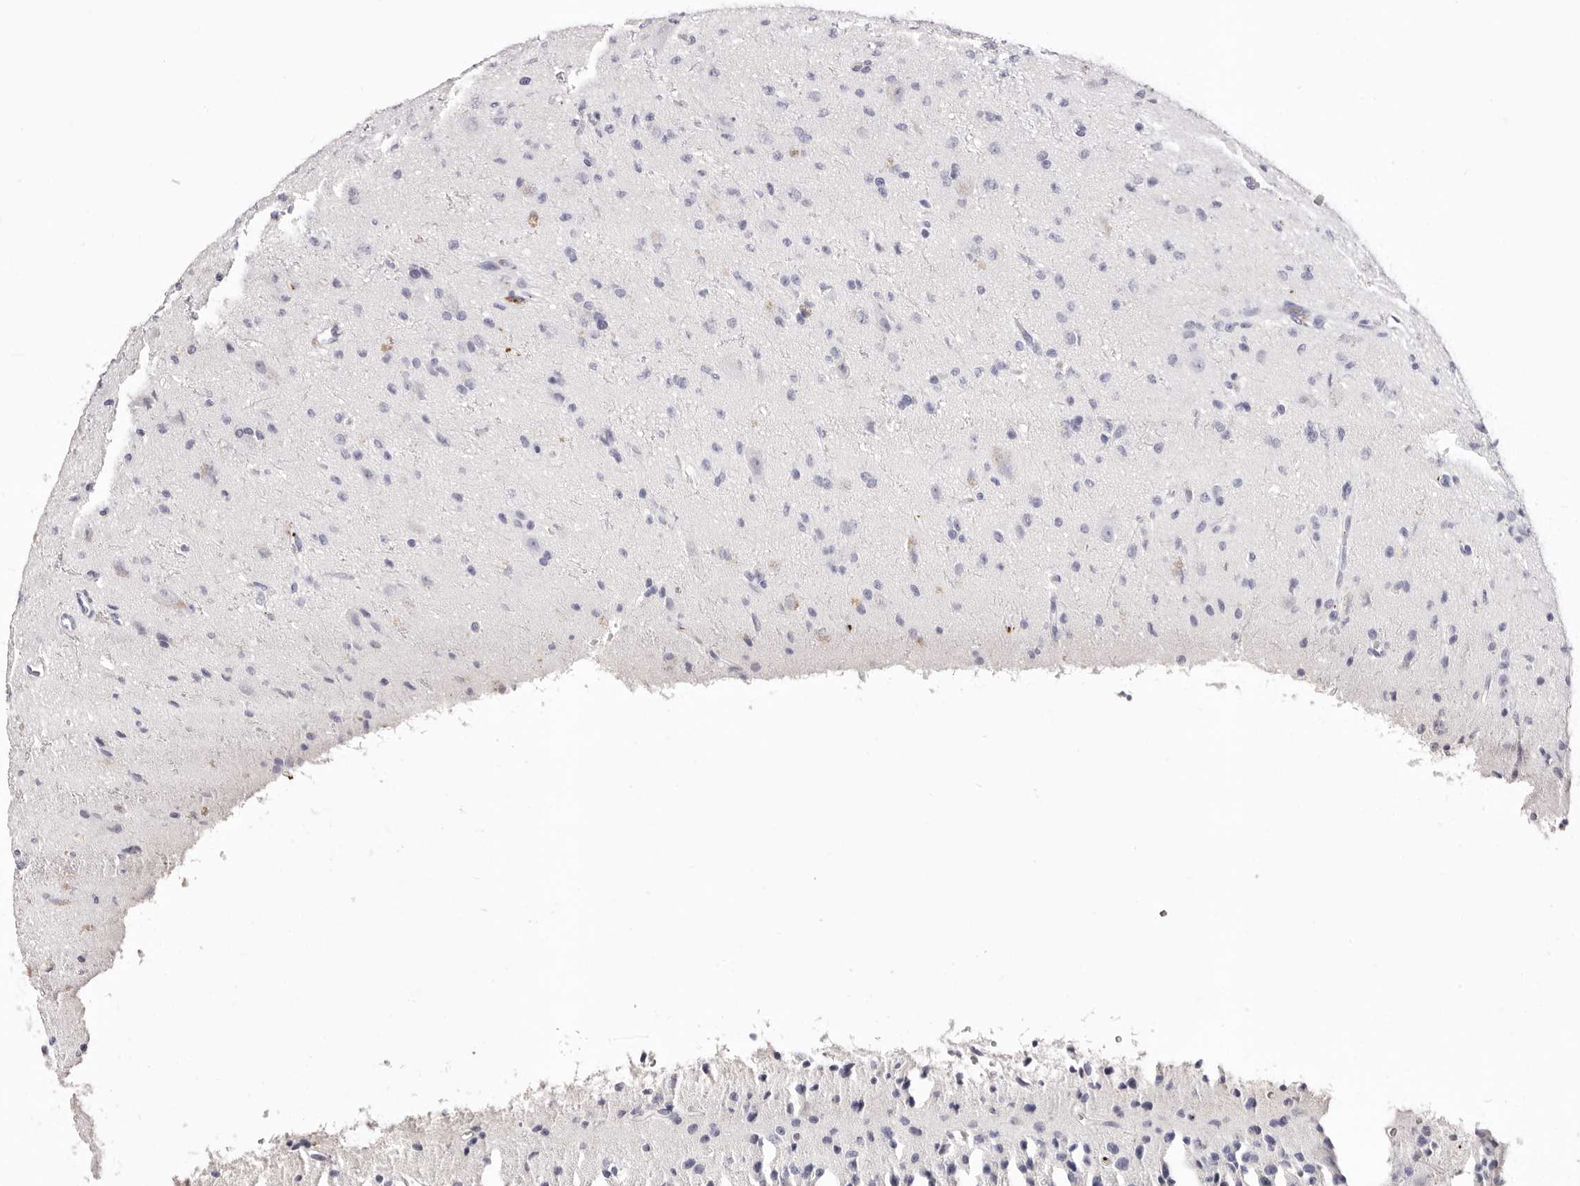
{"staining": {"intensity": "negative", "quantity": "none", "location": "none"}, "tissue": "glioma", "cell_type": "Tumor cells", "image_type": "cancer", "snomed": [{"axis": "morphology", "description": "Glioma, malignant, High grade"}, {"axis": "topography", "description": "pancreas cauda"}], "caption": "Immunohistochemistry micrograph of neoplastic tissue: glioma stained with DAB (3,3'-diaminobenzidine) reveals no significant protein positivity in tumor cells.", "gene": "PF4", "patient": {"sex": "male", "age": 60}}